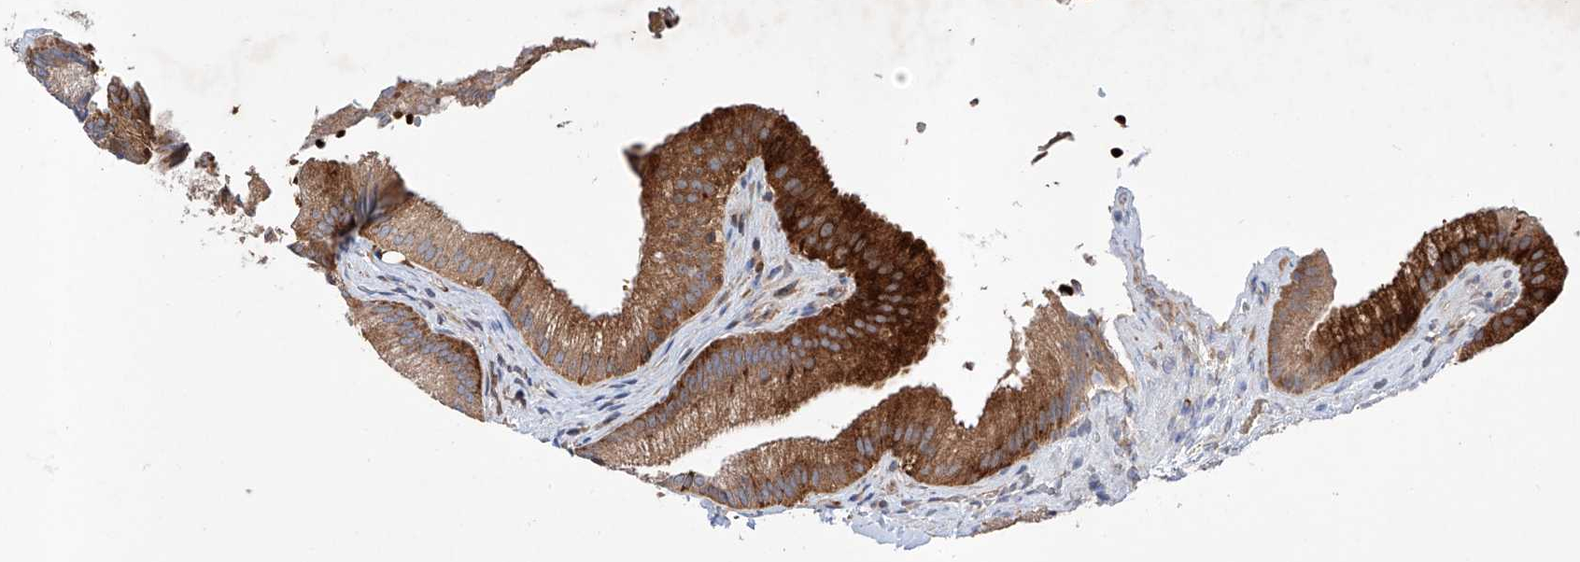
{"staining": {"intensity": "strong", "quantity": ">75%", "location": "cytoplasmic/membranous"}, "tissue": "gallbladder", "cell_type": "Glandular cells", "image_type": "normal", "snomed": [{"axis": "morphology", "description": "Normal tissue, NOS"}, {"axis": "topography", "description": "Gallbladder"}], "caption": "This is a histology image of IHC staining of unremarkable gallbladder, which shows strong positivity in the cytoplasmic/membranous of glandular cells.", "gene": "TIMM23", "patient": {"sex": "male", "age": 55}}